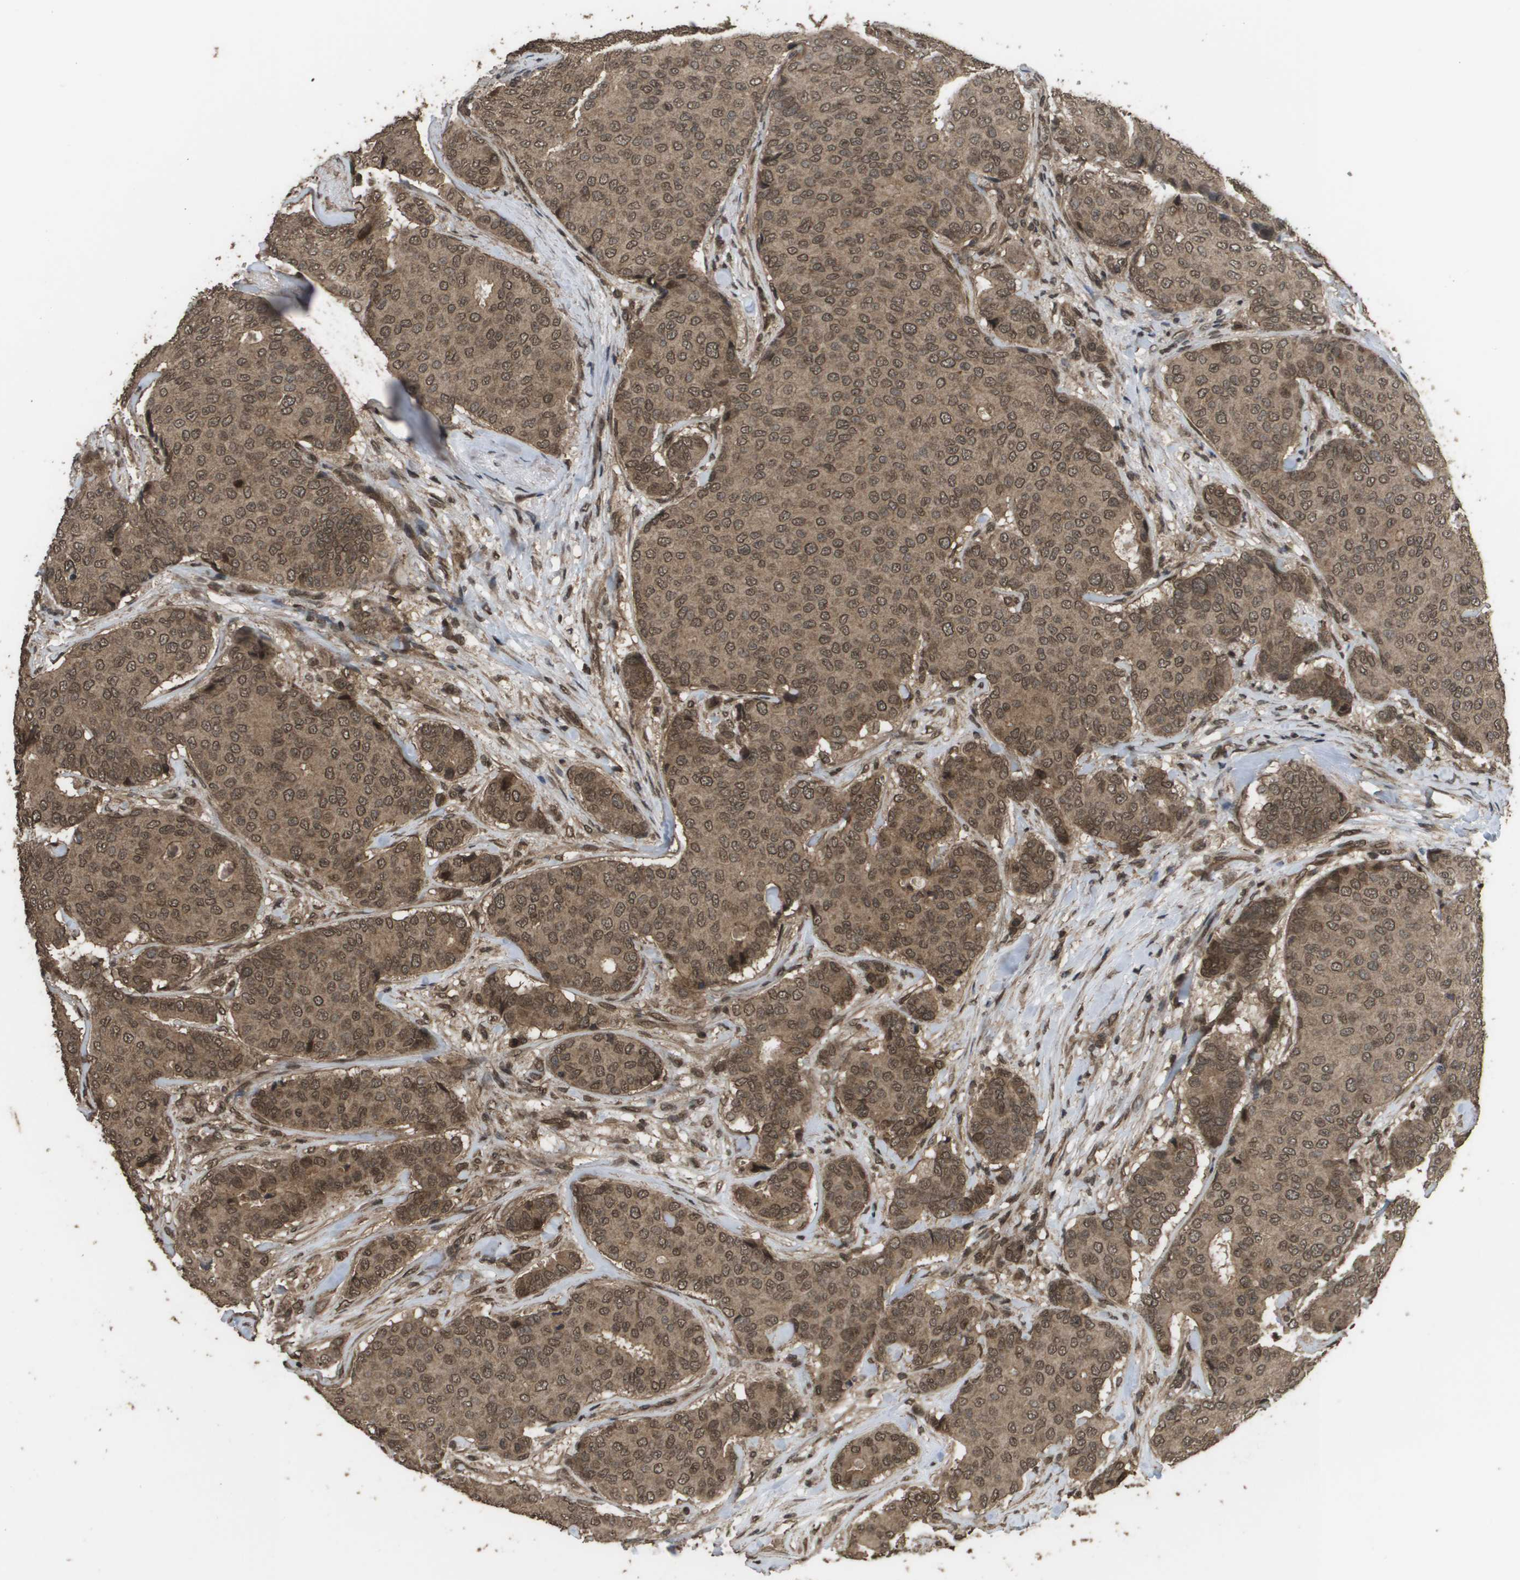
{"staining": {"intensity": "moderate", "quantity": ">75%", "location": "cytoplasmic/membranous,nuclear"}, "tissue": "breast cancer", "cell_type": "Tumor cells", "image_type": "cancer", "snomed": [{"axis": "morphology", "description": "Duct carcinoma"}, {"axis": "topography", "description": "Breast"}], "caption": "This histopathology image shows immunohistochemistry (IHC) staining of breast infiltrating ductal carcinoma, with medium moderate cytoplasmic/membranous and nuclear positivity in about >75% of tumor cells.", "gene": "AXIN2", "patient": {"sex": "female", "age": 75}}